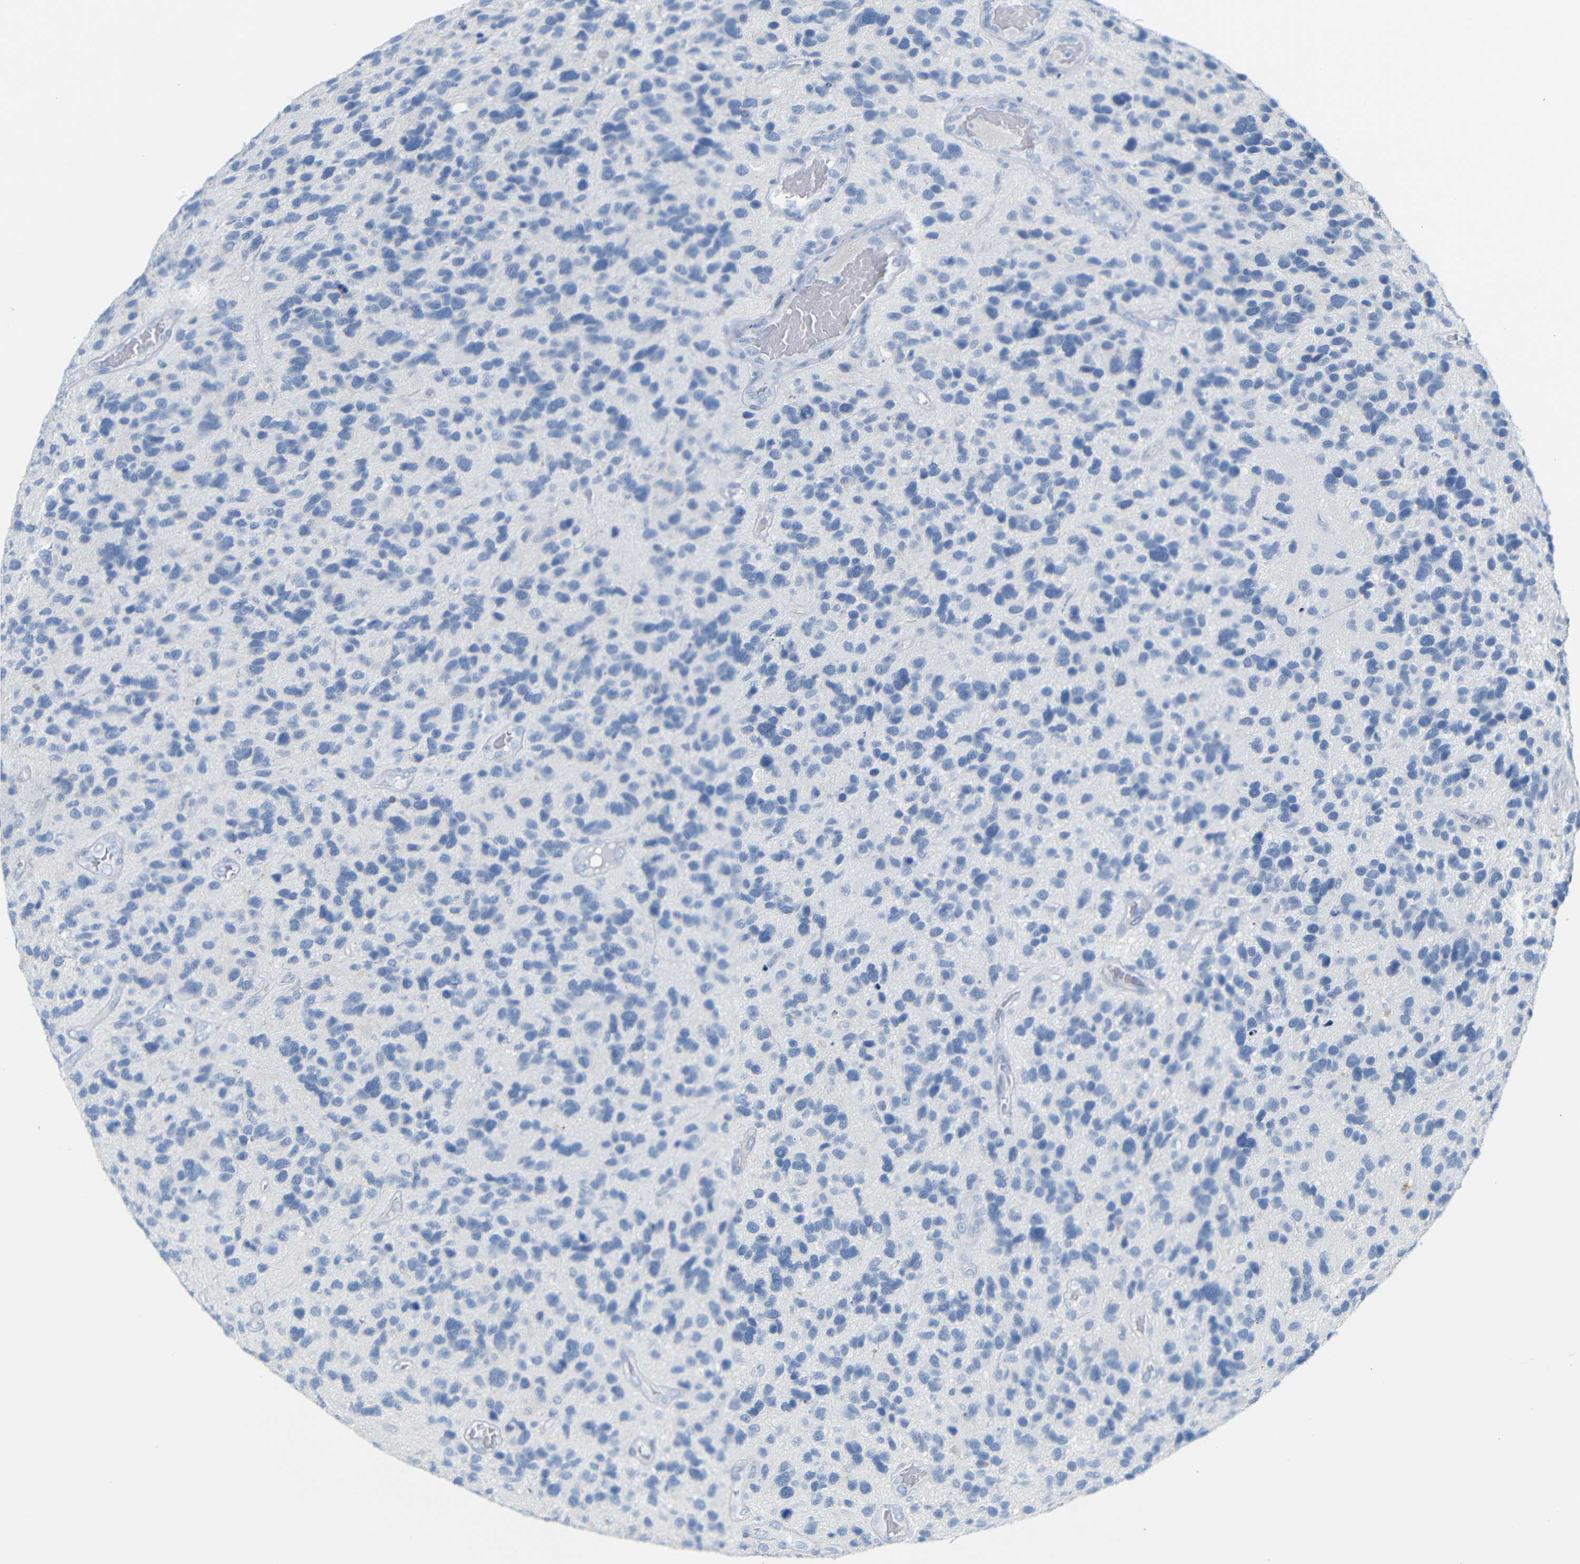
{"staining": {"intensity": "negative", "quantity": "none", "location": "none"}, "tissue": "glioma", "cell_type": "Tumor cells", "image_type": "cancer", "snomed": [{"axis": "morphology", "description": "Glioma, malignant, High grade"}, {"axis": "topography", "description": "Brain"}], "caption": "Immunohistochemistry (IHC) micrograph of human glioma stained for a protein (brown), which shows no staining in tumor cells. (DAB IHC, high magnification).", "gene": "FCRL1", "patient": {"sex": "female", "age": 58}}